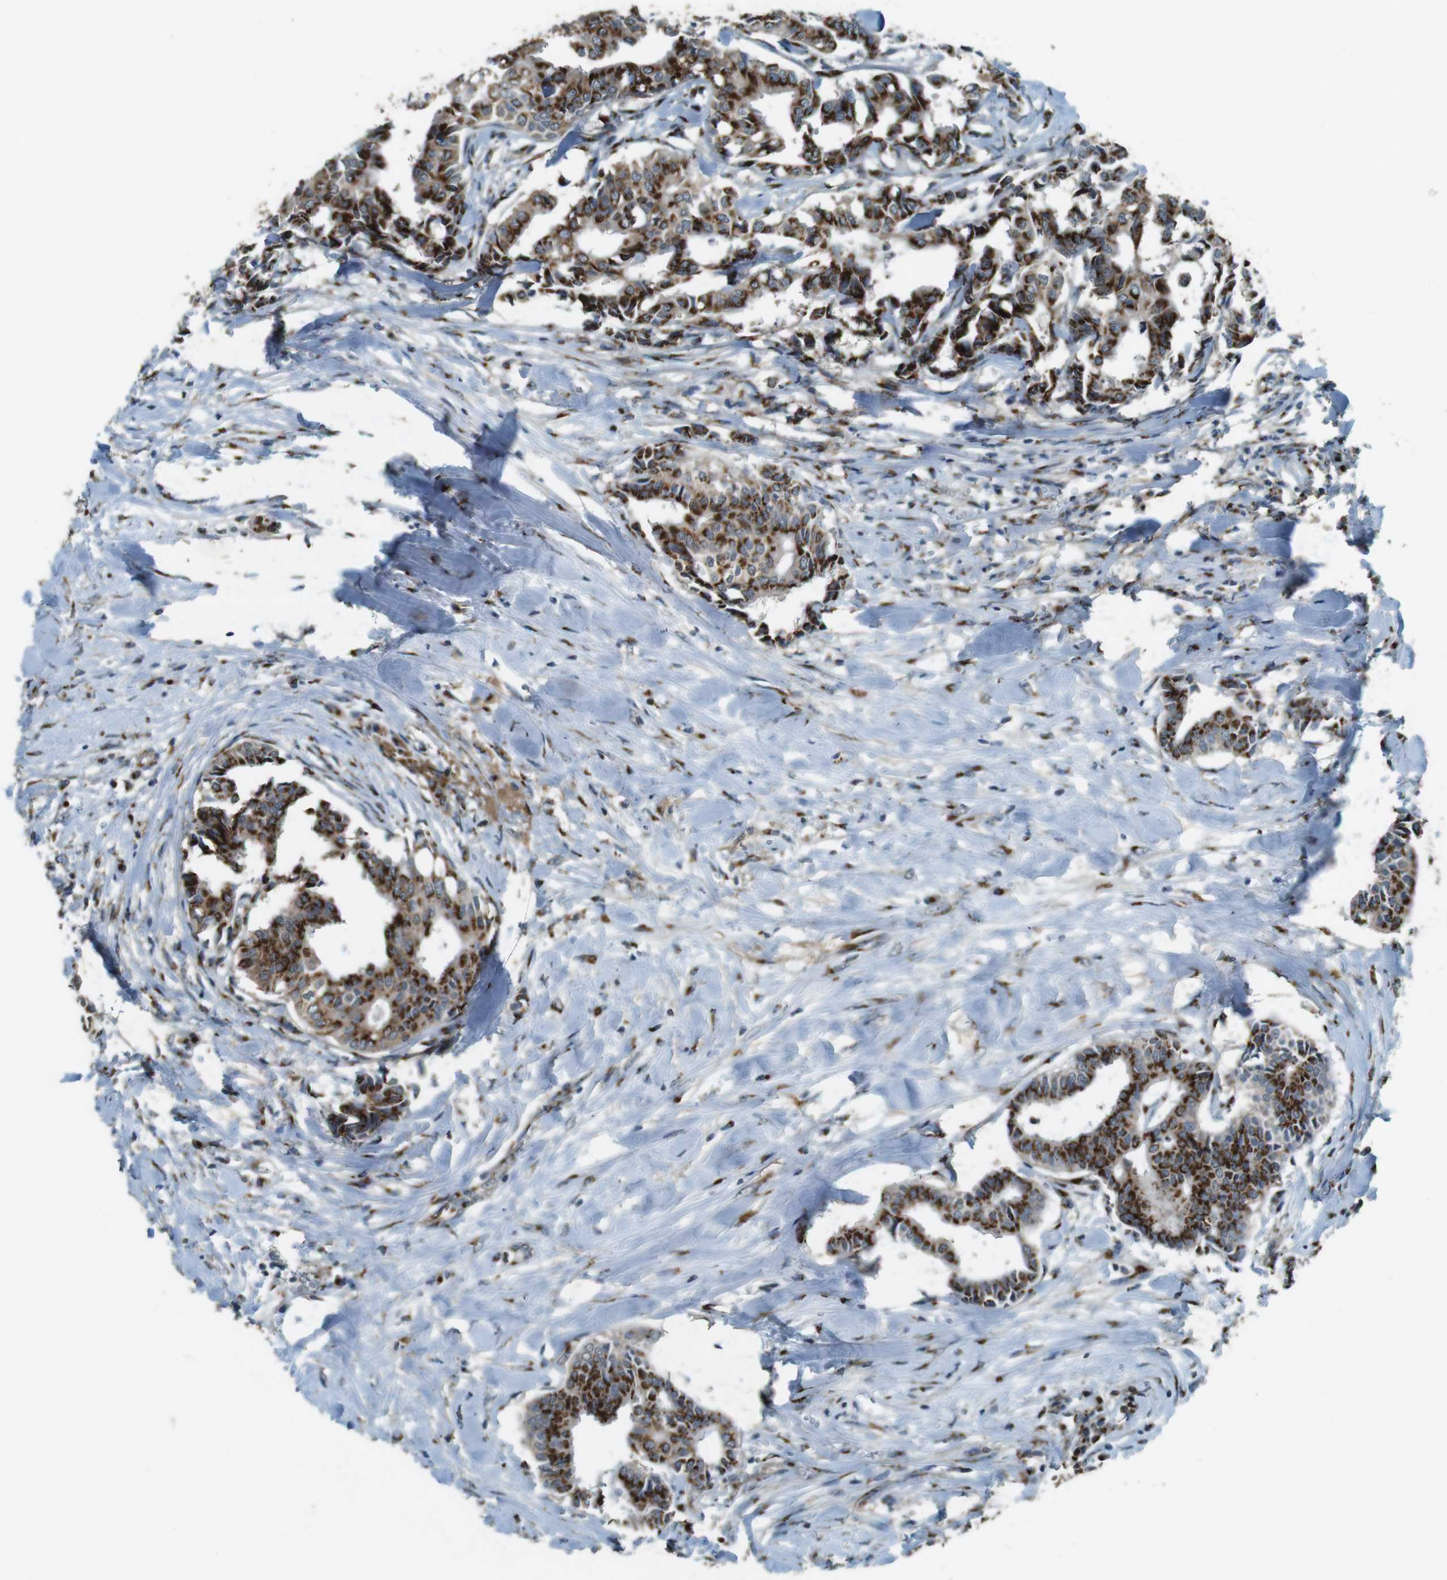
{"staining": {"intensity": "strong", "quantity": ">75%", "location": "cytoplasmic/membranous"}, "tissue": "head and neck cancer", "cell_type": "Tumor cells", "image_type": "cancer", "snomed": [{"axis": "morphology", "description": "Adenocarcinoma, NOS"}, {"axis": "topography", "description": "Salivary gland"}, {"axis": "topography", "description": "Head-Neck"}], "caption": "This image displays immunohistochemistry (IHC) staining of head and neck cancer (adenocarcinoma), with high strong cytoplasmic/membranous expression in about >75% of tumor cells.", "gene": "TMEM115", "patient": {"sex": "female", "age": 59}}